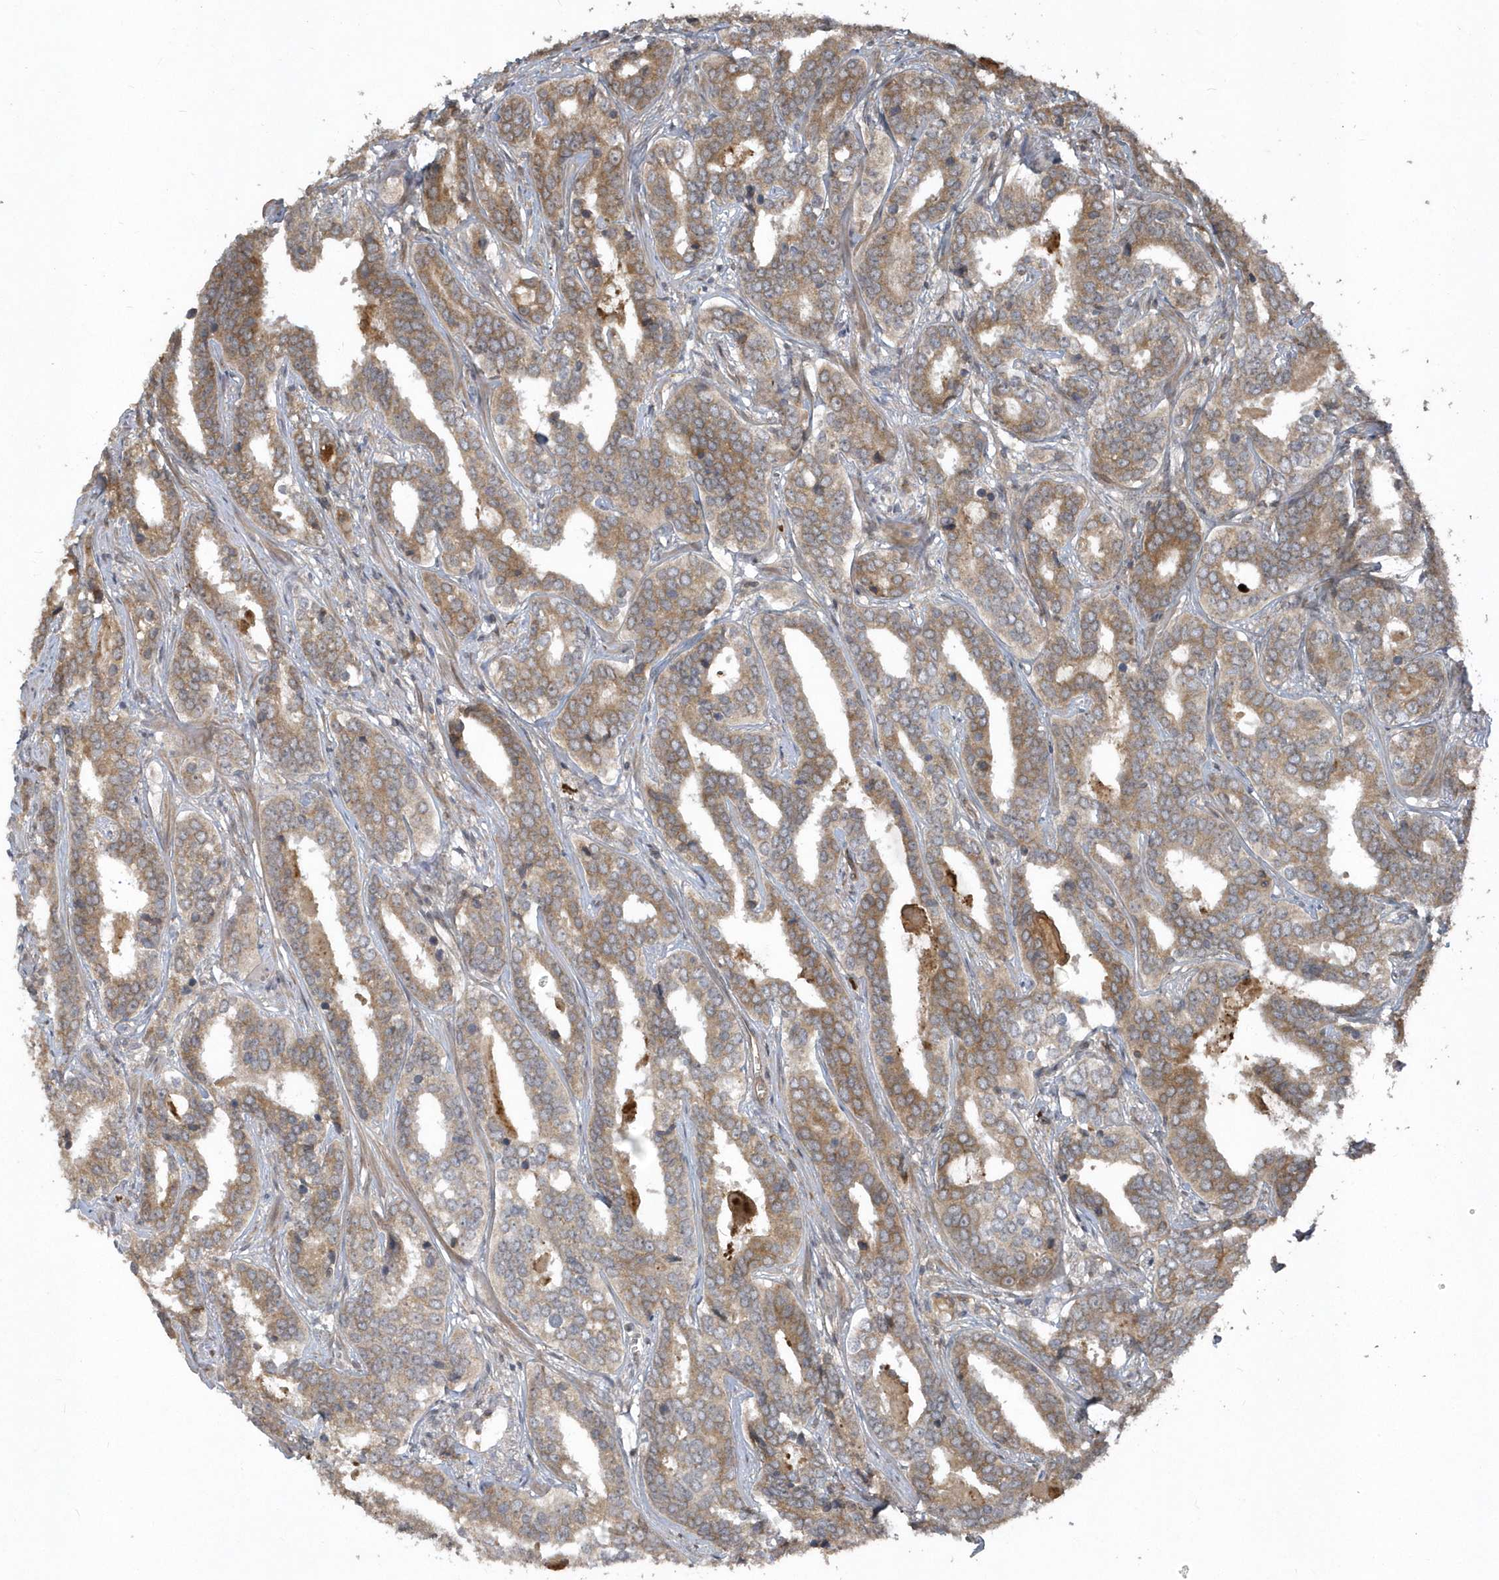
{"staining": {"intensity": "moderate", "quantity": ">75%", "location": "cytoplasmic/membranous"}, "tissue": "prostate cancer", "cell_type": "Tumor cells", "image_type": "cancer", "snomed": [{"axis": "morphology", "description": "Adenocarcinoma, High grade"}, {"axis": "topography", "description": "Prostate"}], "caption": "A brown stain labels moderate cytoplasmic/membranous staining of a protein in human prostate high-grade adenocarcinoma tumor cells.", "gene": "HERPUD1", "patient": {"sex": "male", "age": 62}}